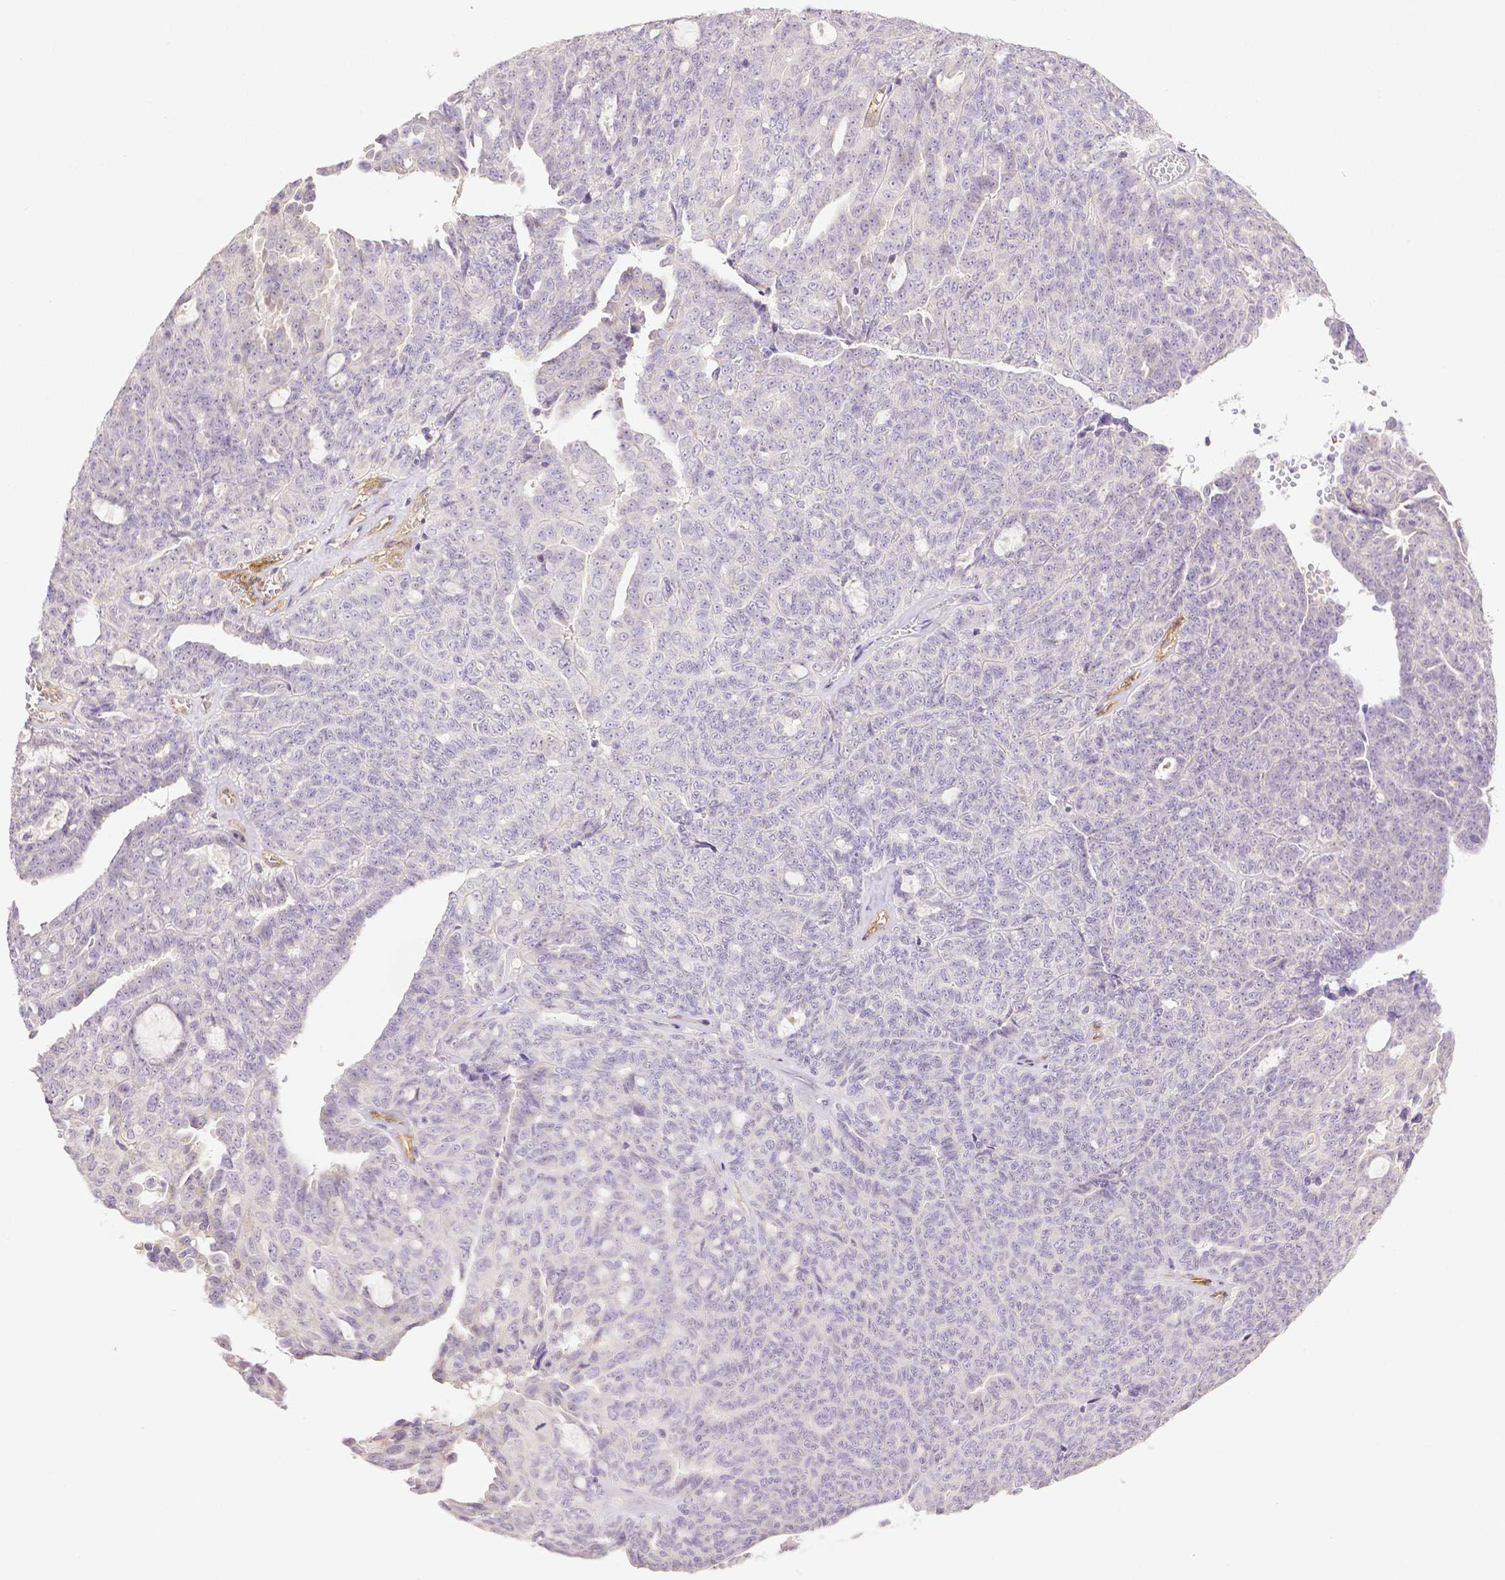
{"staining": {"intensity": "negative", "quantity": "none", "location": "none"}, "tissue": "ovarian cancer", "cell_type": "Tumor cells", "image_type": "cancer", "snomed": [{"axis": "morphology", "description": "Cystadenocarcinoma, serous, NOS"}, {"axis": "topography", "description": "Ovary"}], "caption": "Ovarian cancer stained for a protein using immunohistochemistry demonstrates no positivity tumor cells.", "gene": "THY1", "patient": {"sex": "female", "age": 71}}